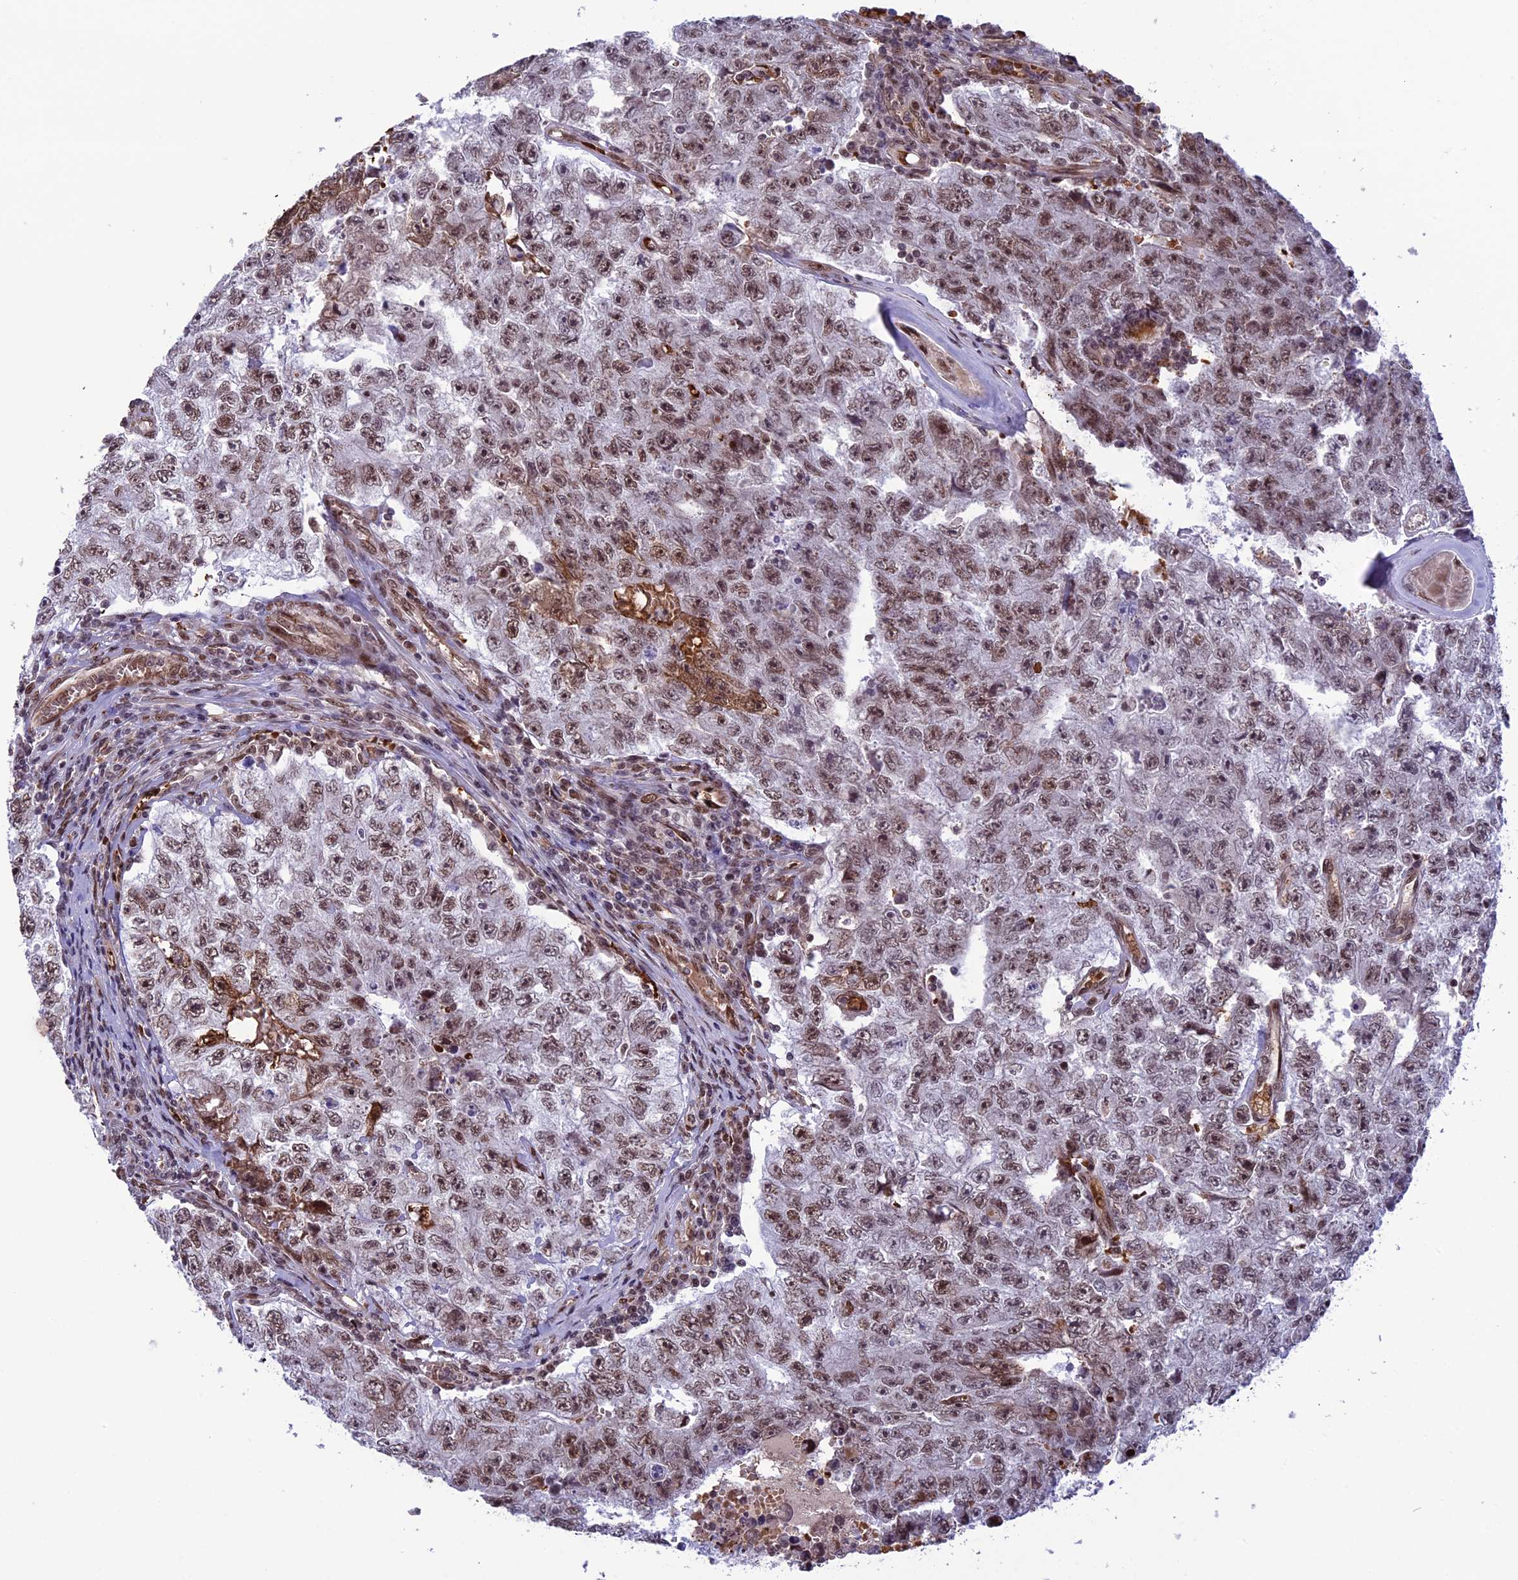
{"staining": {"intensity": "moderate", "quantity": ">75%", "location": "nuclear"}, "tissue": "testis cancer", "cell_type": "Tumor cells", "image_type": "cancer", "snomed": [{"axis": "morphology", "description": "Carcinoma, Embryonal, NOS"}, {"axis": "topography", "description": "Testis"}], "caption": "Approximately >75% of tumor cells in testis cancer (embryonal carcinoma) demonstrate moderate nuclear protein staining as visualized by brown immunohistochemical staining.", "gene": "MPHOSPH8", "patient": {"sex": "male", "age": 17}}